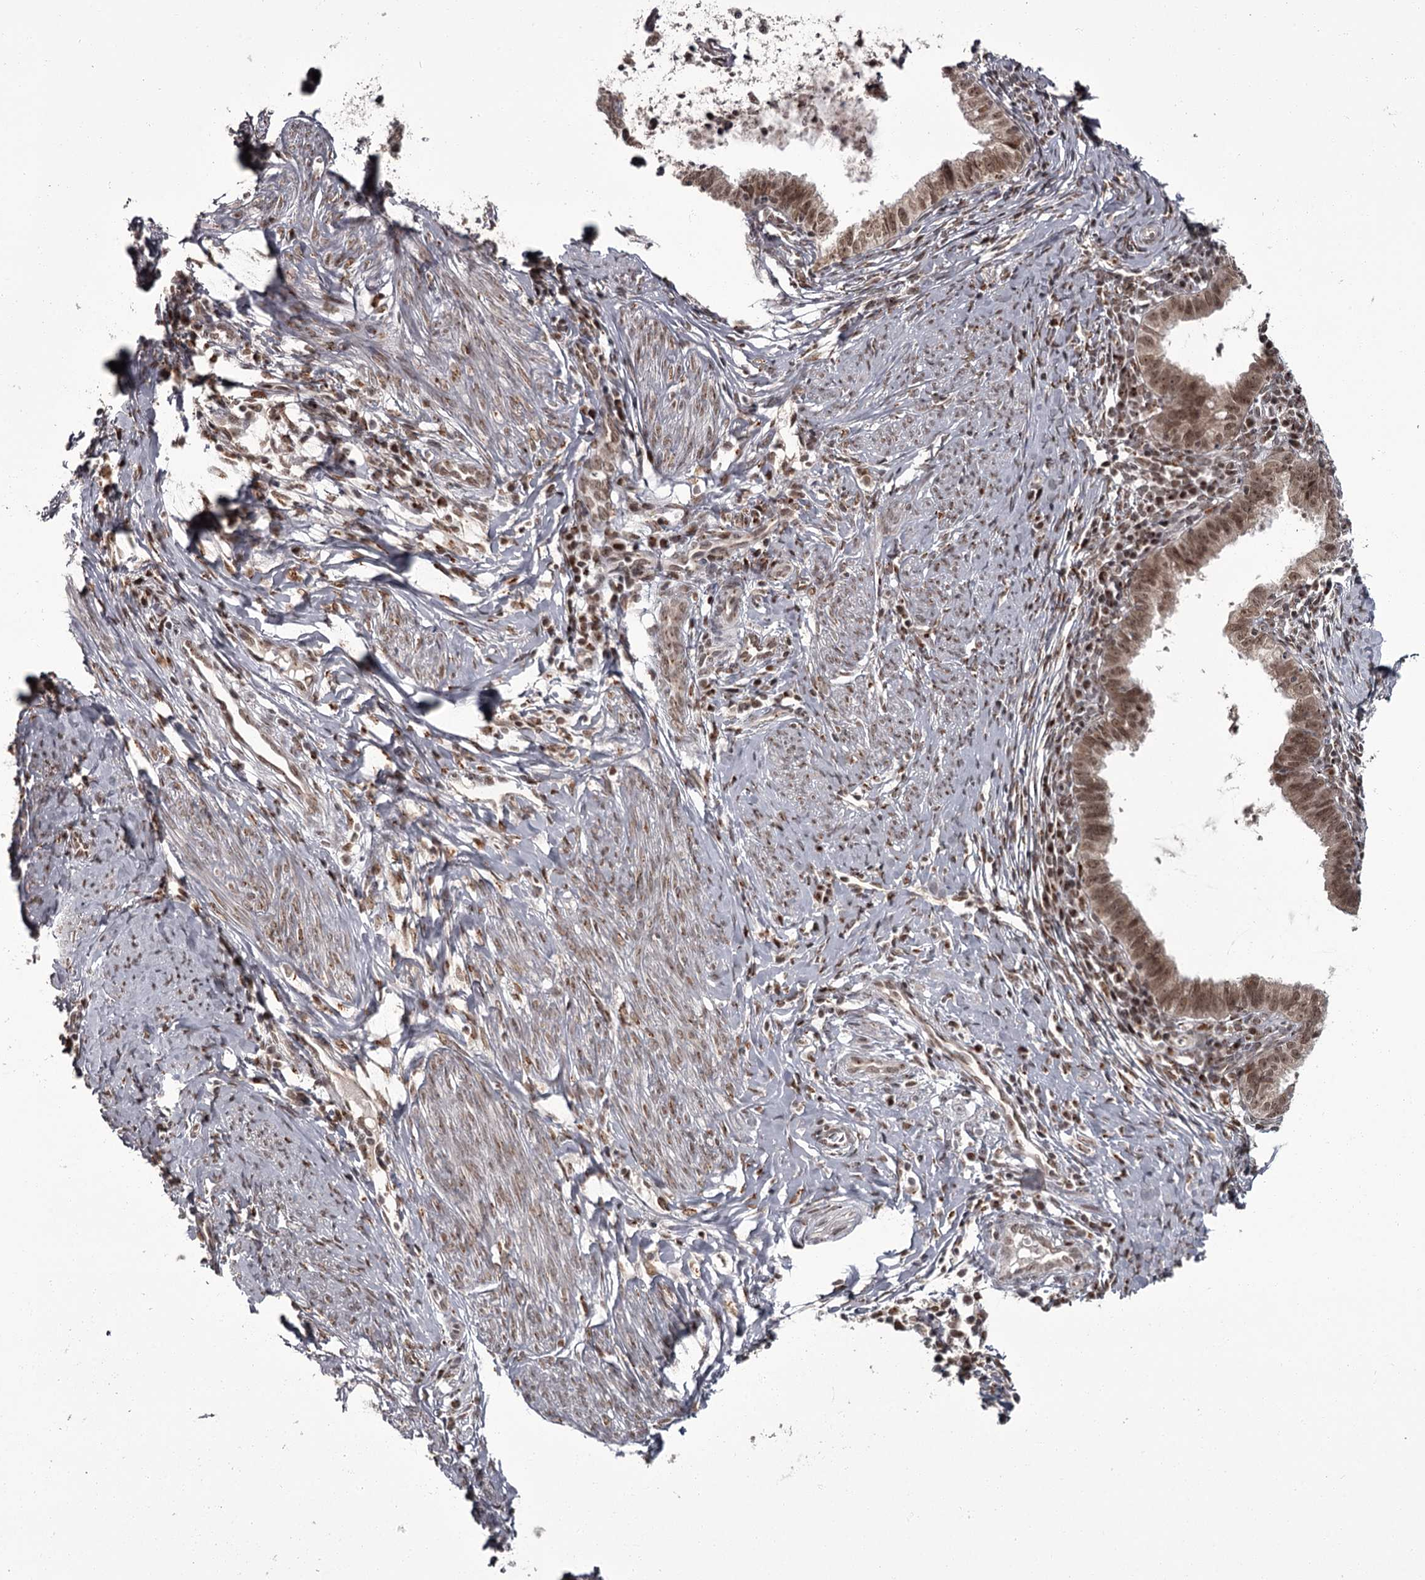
{"staining": {"intensity": "moderate", "quantity": ">75%", "location": "nuclear"}, "tissue": "cervical cancer", "cell_type": "Tumor cells", "image_type": "cancer", "snomed": [{"axis": "morphology", "description": "Adenocarcinoma, NOS"}, {"axis": "topography", "description": "Cervix"}], "caption": "The immunohistochemical stain highlights moderate nuclear positivity in tumor cells of cervical cancer tissue.", "gene": "CEP83", "patient": {"sex": "female", "age": 36}}